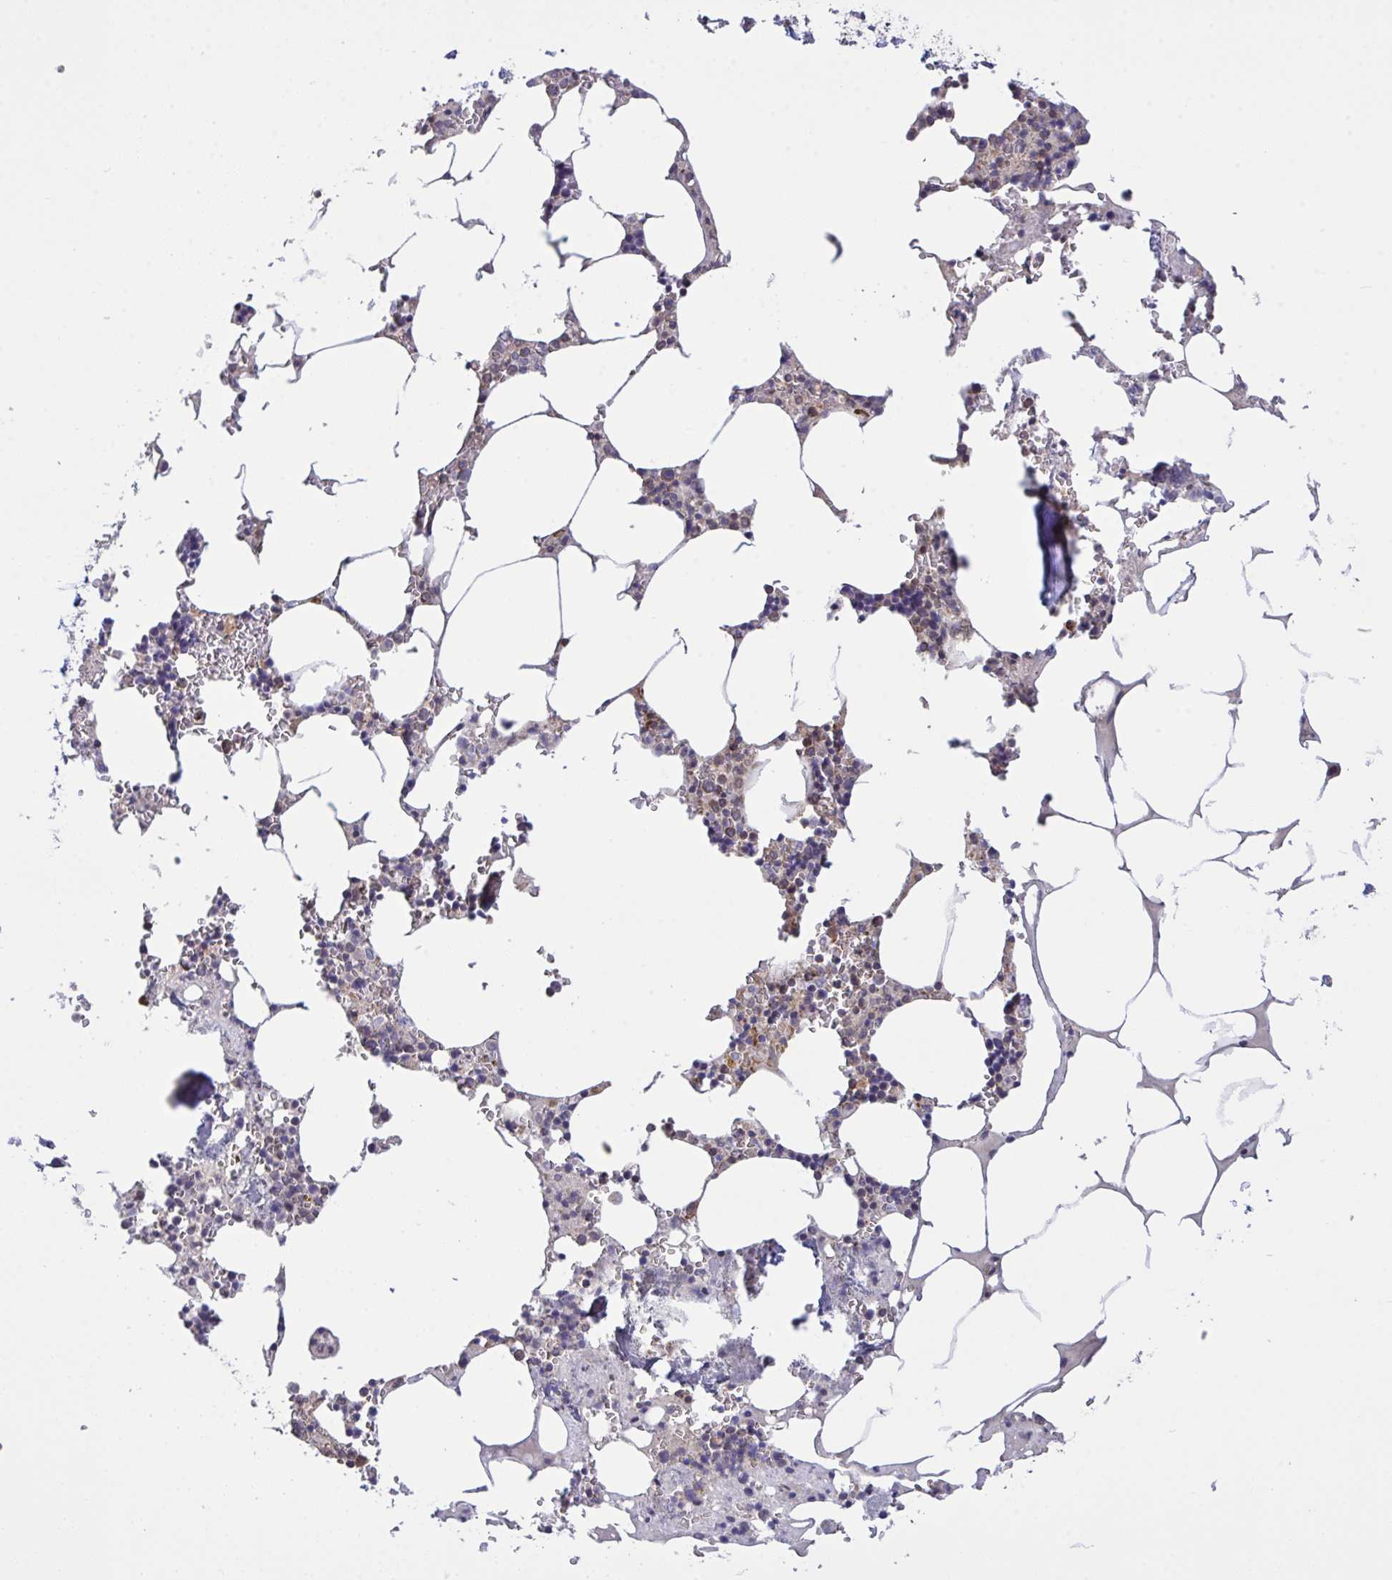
{"staining": {"intensity": "weak", "quantity": "<25%", "location": "cytoplasmic/membranous"}, "tissue": "bone marrow", "cell_type": "Hematopoietic cells", "image_type": "normal", "snomed": [{"axis": "morphology", "description": "Normal tissue, NOS"}, {"axis": "topography", "description": "Bone marrow"}], "caption": "DAB (3,3'-diaminobenzidine) immunohistochemical staining of benign bone marrow displays no significant positivity in hematopoietic cells.", "gene": "PPM1H", "patient": {"sex": "male", "age": 54}}